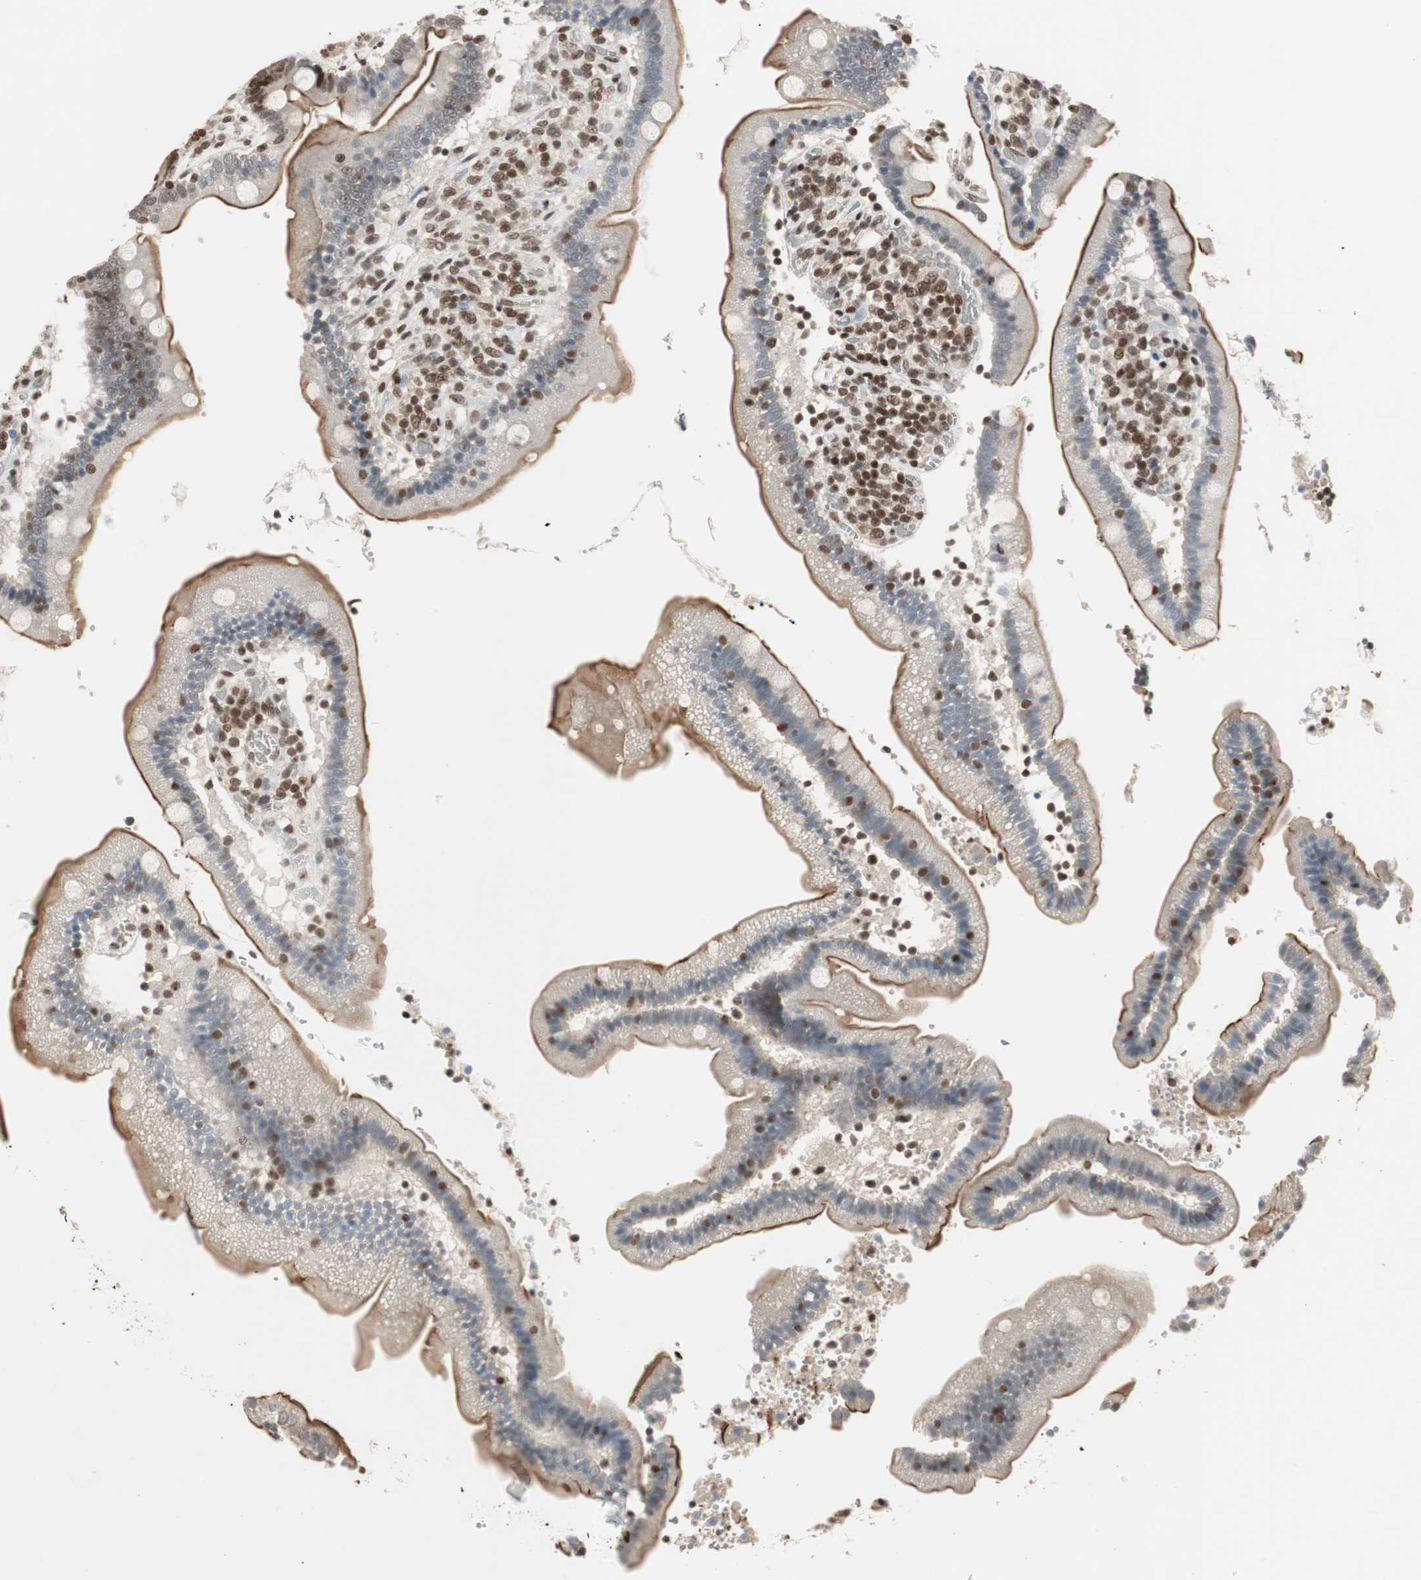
{"staining": {"intensity": "moderate", "quantity": "25%-75%", "location": "cytoplasmic/membranous,nuclear"}, "tissue": "duodenum", "cell_type": "Glandular cells", "image_type": "normal", "snomed": [{"axis": "morphology", "description": "Normal tissue, NOS"}, {"axis": "topography", "description": "Duodenum"}], "caption": "Protein staining exhibits moderate cytoplasmic/membranous,nuclear staining in about 25%-75% of glandular cells in benign duodenum. The staining is performed using DAB brown chromogen to label protein expression. The nuclei are counter-stained blue using hematoxylin.", "gene": "MDC1", "patient": {"sex": "male", "age": 66}}